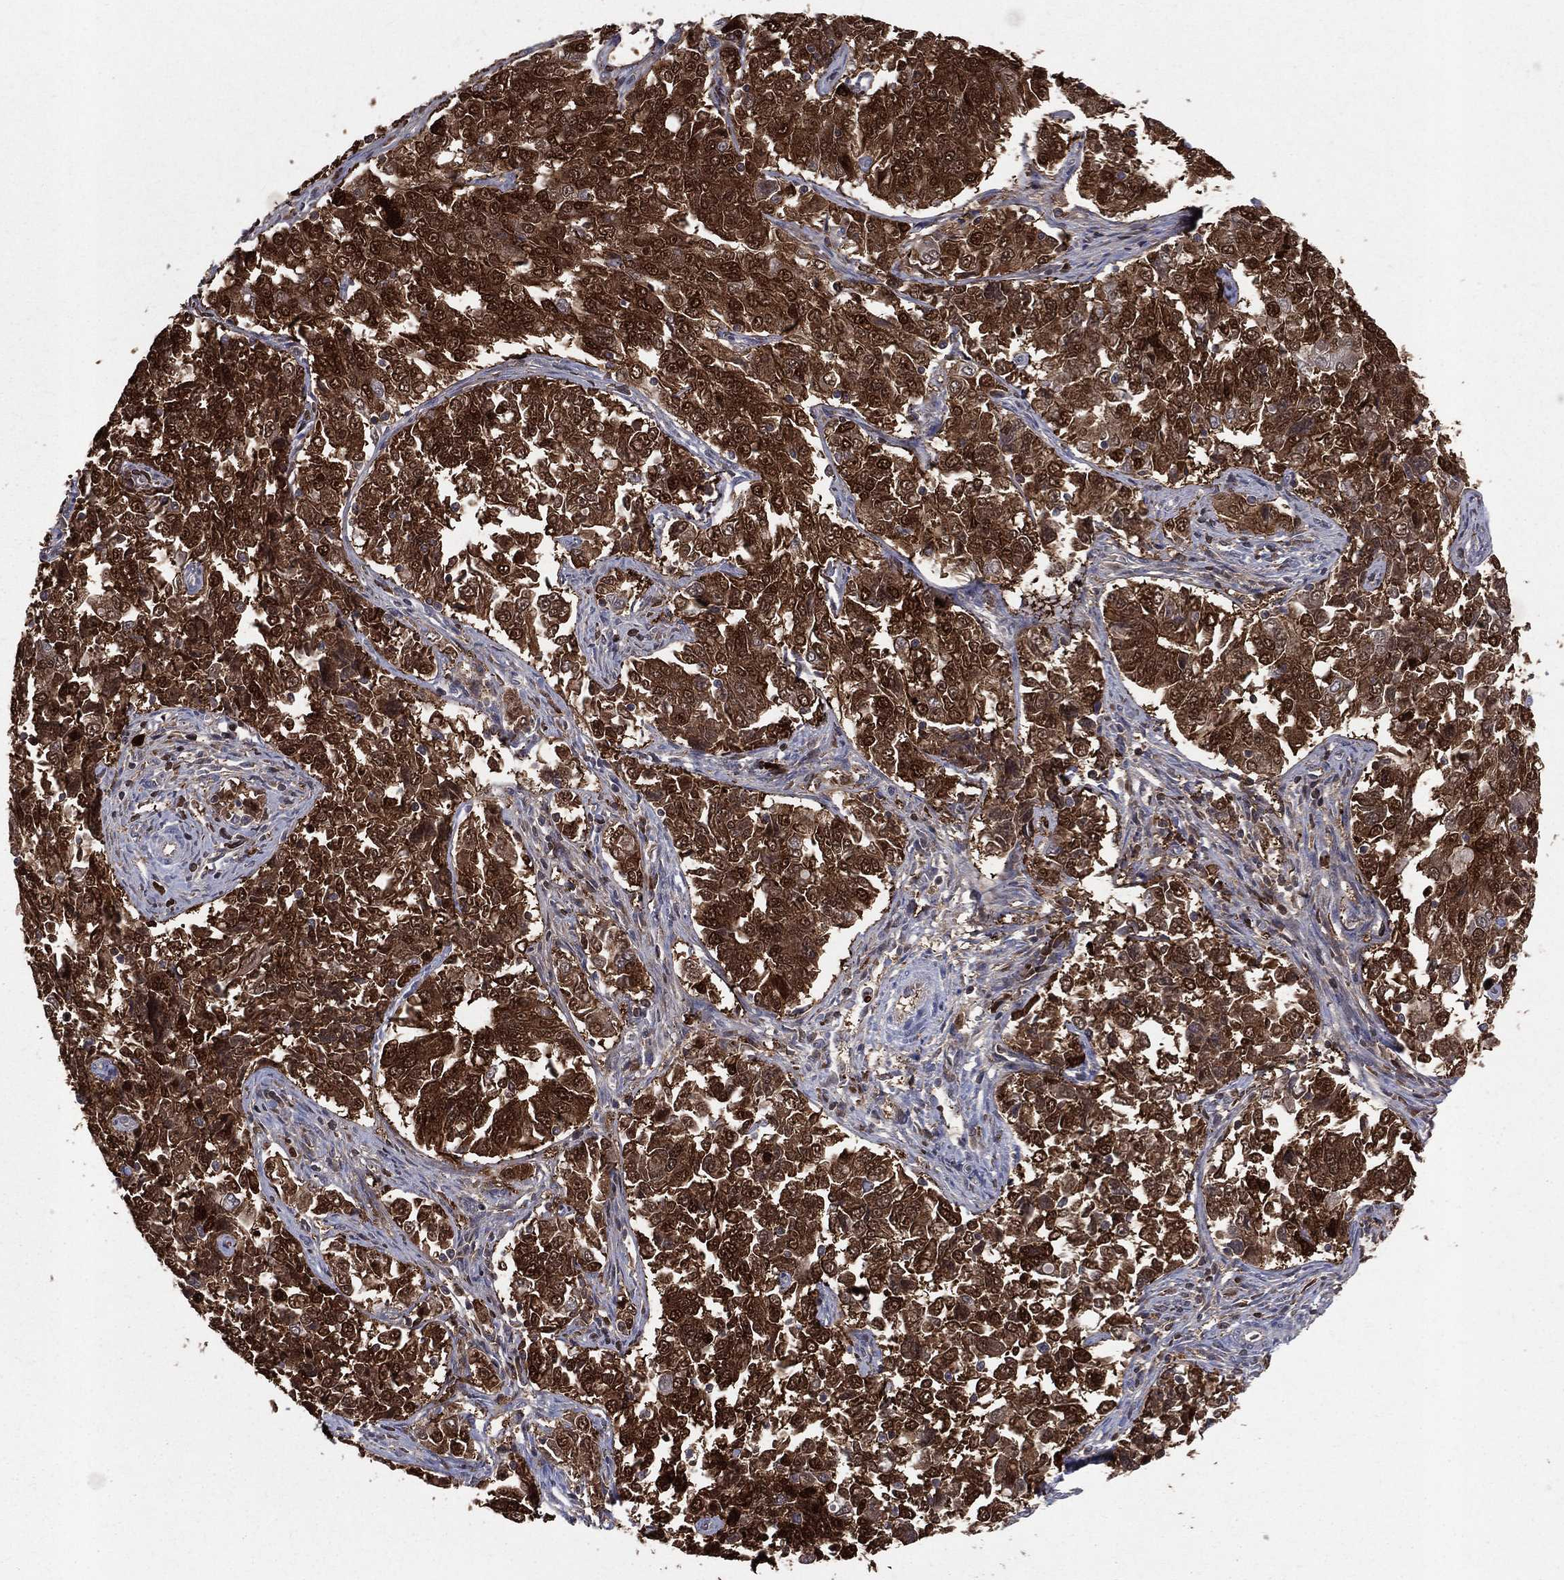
{"staining": {"intensity": "strong", "quantity": ">75%", "location": "cytoplasmic/membranous"}, "tissue": "endometrial cancer", "cell_type": "Tumor cells", "image_type": "cancer", "snomed": [{"axis": "morphology", "description": "Adenocarcinoma, NOS"}, {"axis": "topography", "description": "Endometrium"}], "caption": "Protein expression by immunohistochemistry (IHC) demonstrates strong cytoplasmic/membranous expression in approximately >75% of tumor cells in endometrial adenocarcinoma.", "gene": "ENO1", "patient": {"sex": "female", "age": 43}}